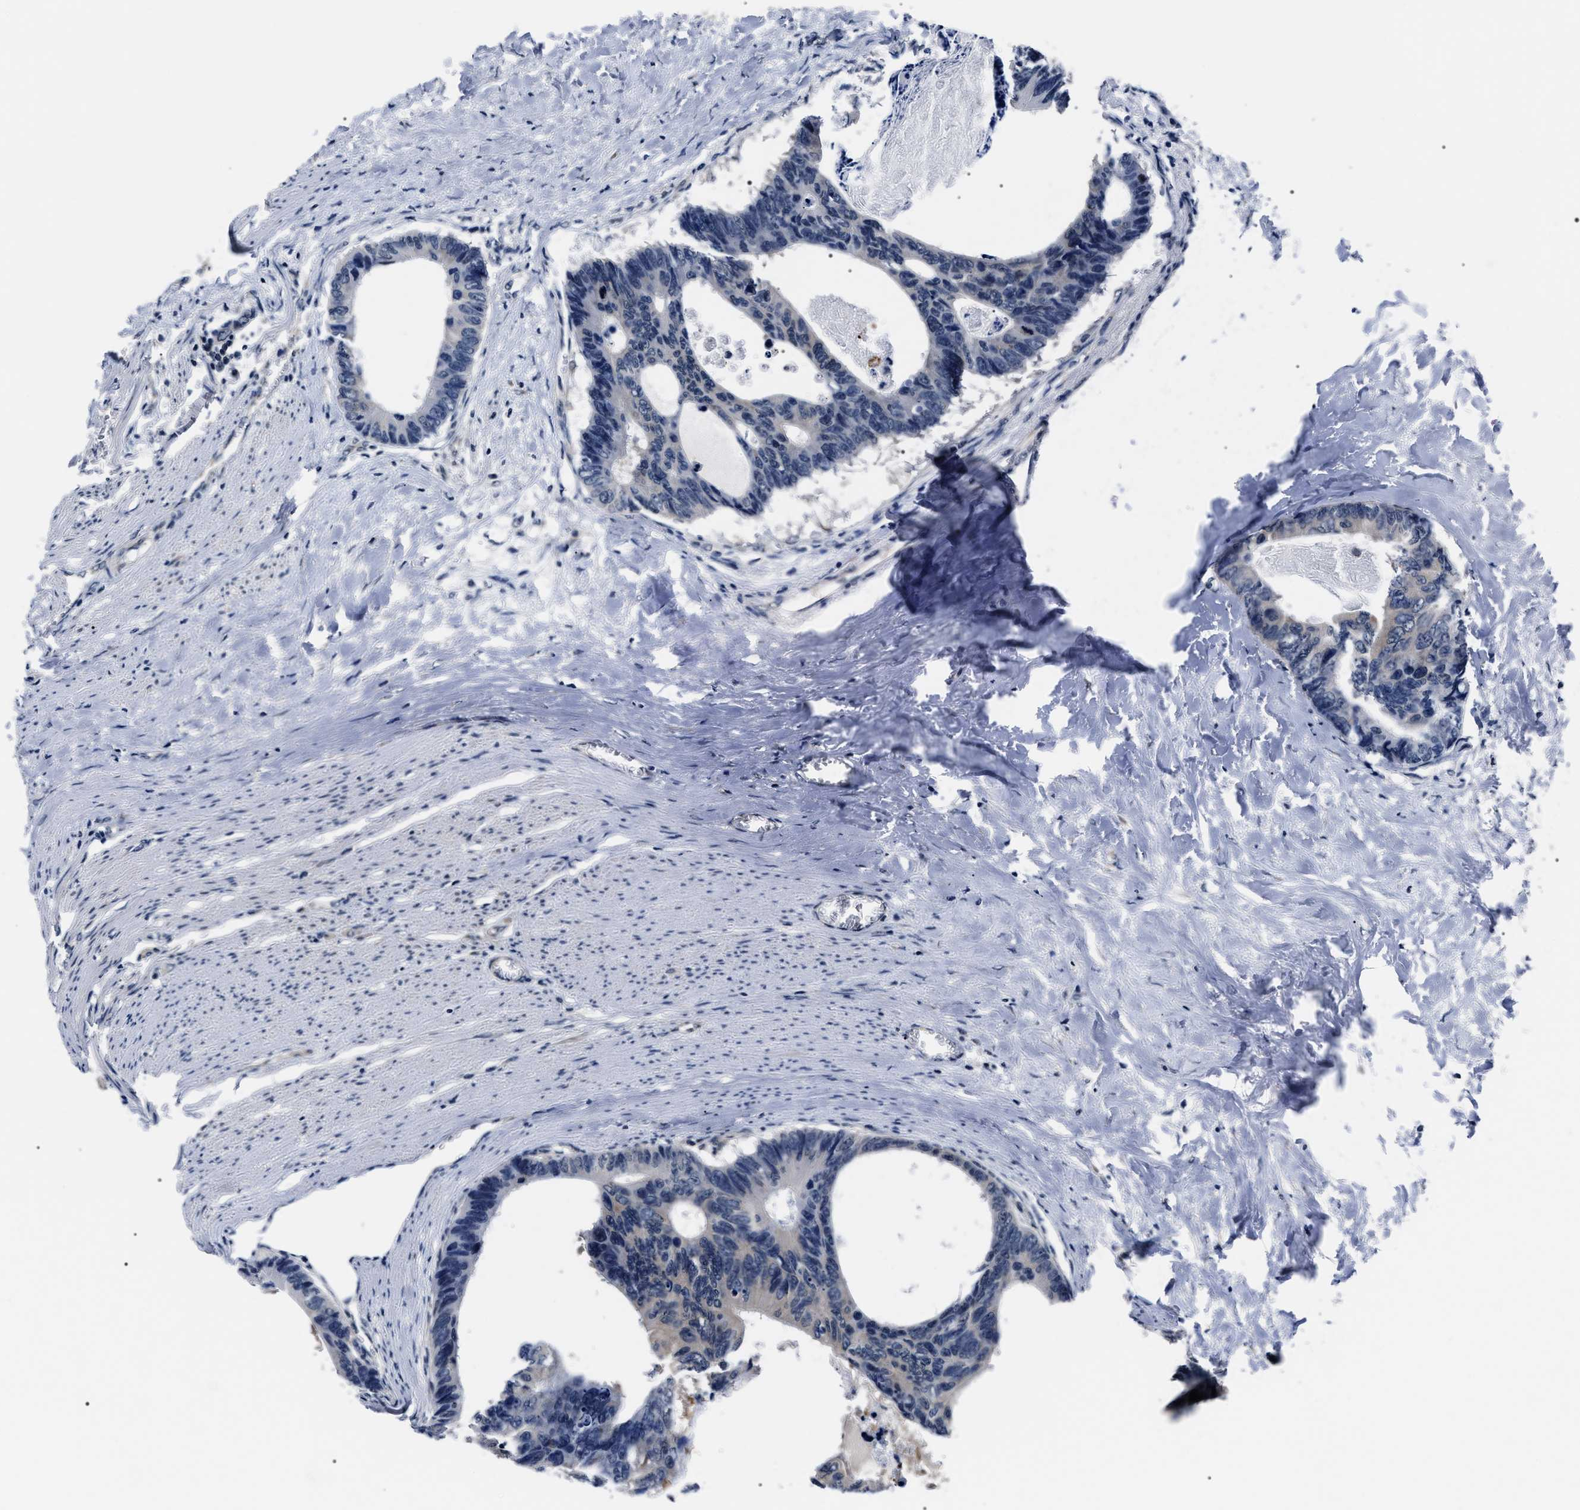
{"staining": {"intensity": "negative", "quantity": "none", "location": "none"}, "tissue": "colorectal cancer", "cell_type": "Tumor cells", "image_type": "cancer", "snomed": [{"axis": "morphology", "description": "Adenocarcinoma, NOS"}, {"axis": "topography", "description": "Colon"}], "caption": "Protein analysis of colorectal cancer (adenocarcinoma) shows no significant positivity in tumor cells.", "gene": "CSNK2A1", "patient": {"sex": "female", "age": 55}}